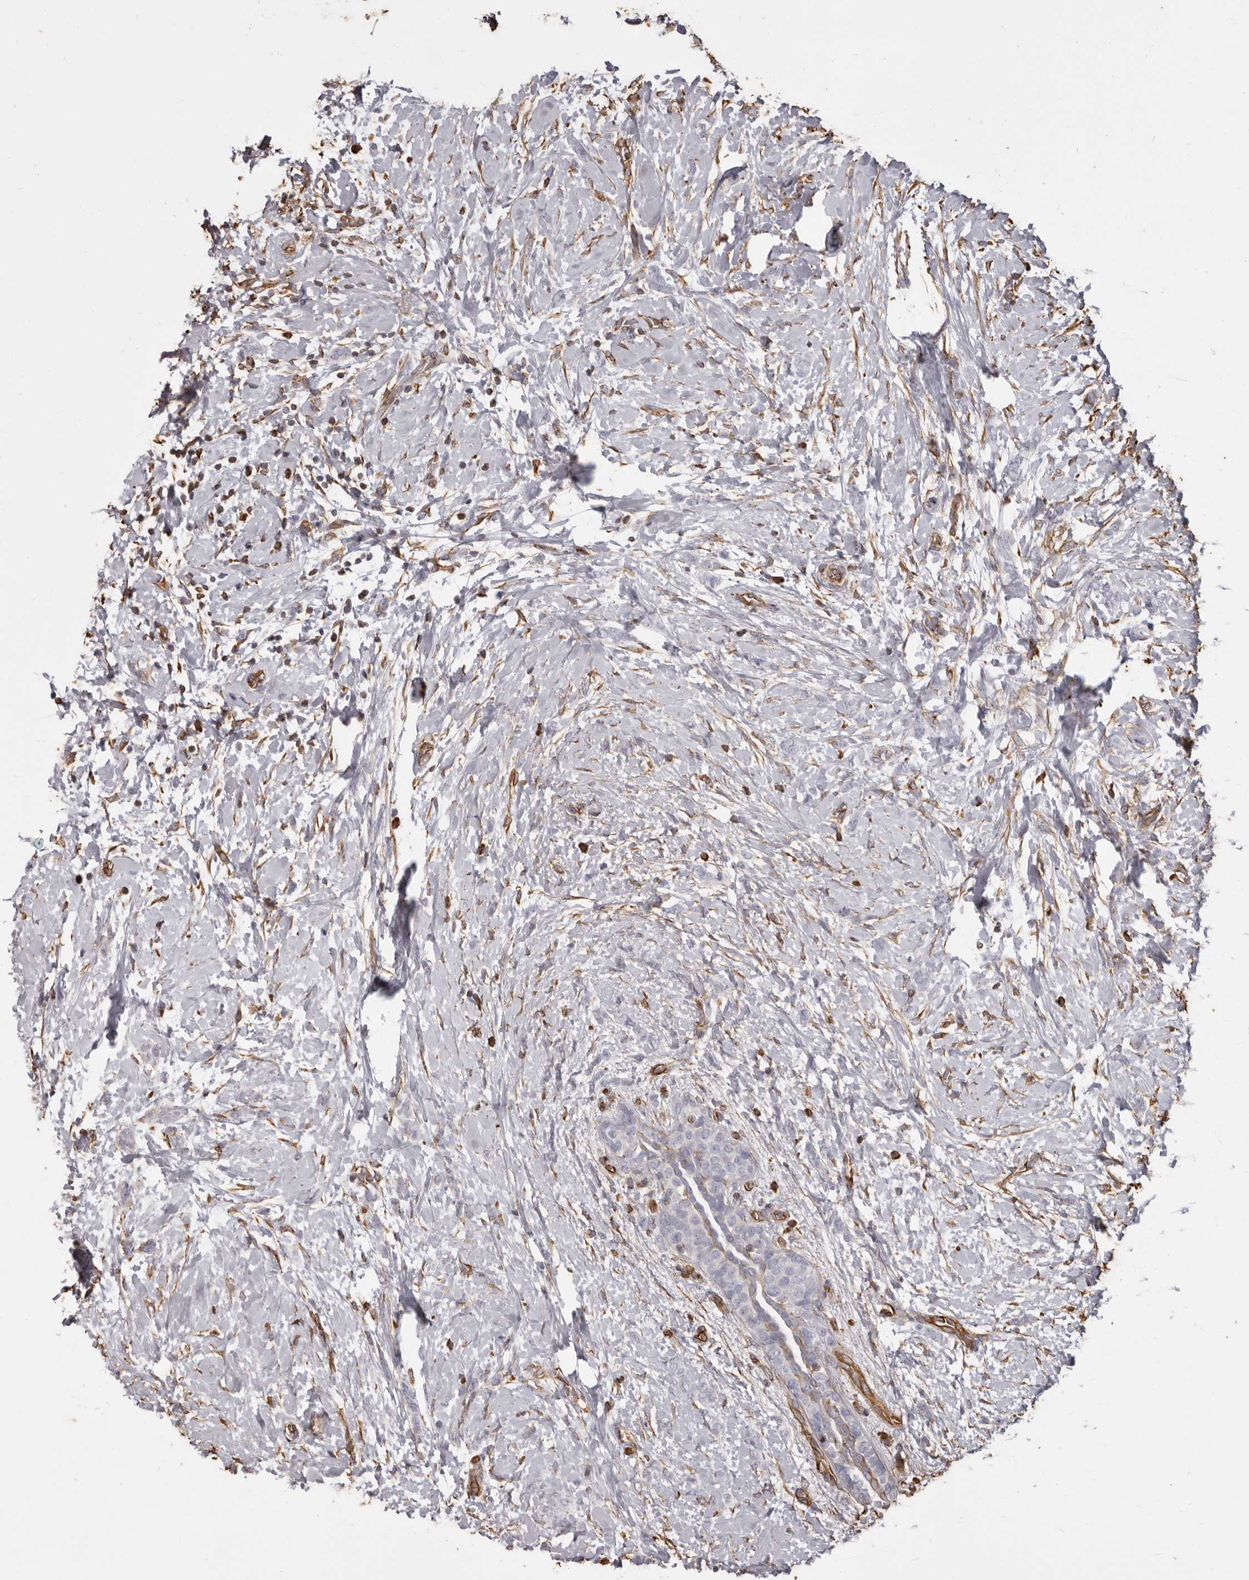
{"staining": {"intensity": "negative", "quantity": "none", "location": "none"}, "tissue": "breast cancer", "cell_type": "Tumor cells", "image_type": "cancer", "snomed": [{"axis": "morphology", "description": "Lobular carcinoma, in situ"}, {"axis": "morphology", "description": "Lobular carcinoma"}, {"axis": "topography", "description": "Breast"}], "caption": "Immunohistochemistry (IHC) of human breast cancer displays no expression in tumor cells. (DAB (3,3'-diaminobenzidine) immunohistochemistry (IHC), high magnification).", "gene": "MTURN", "patient": {"sex": "female", "age": 41}}